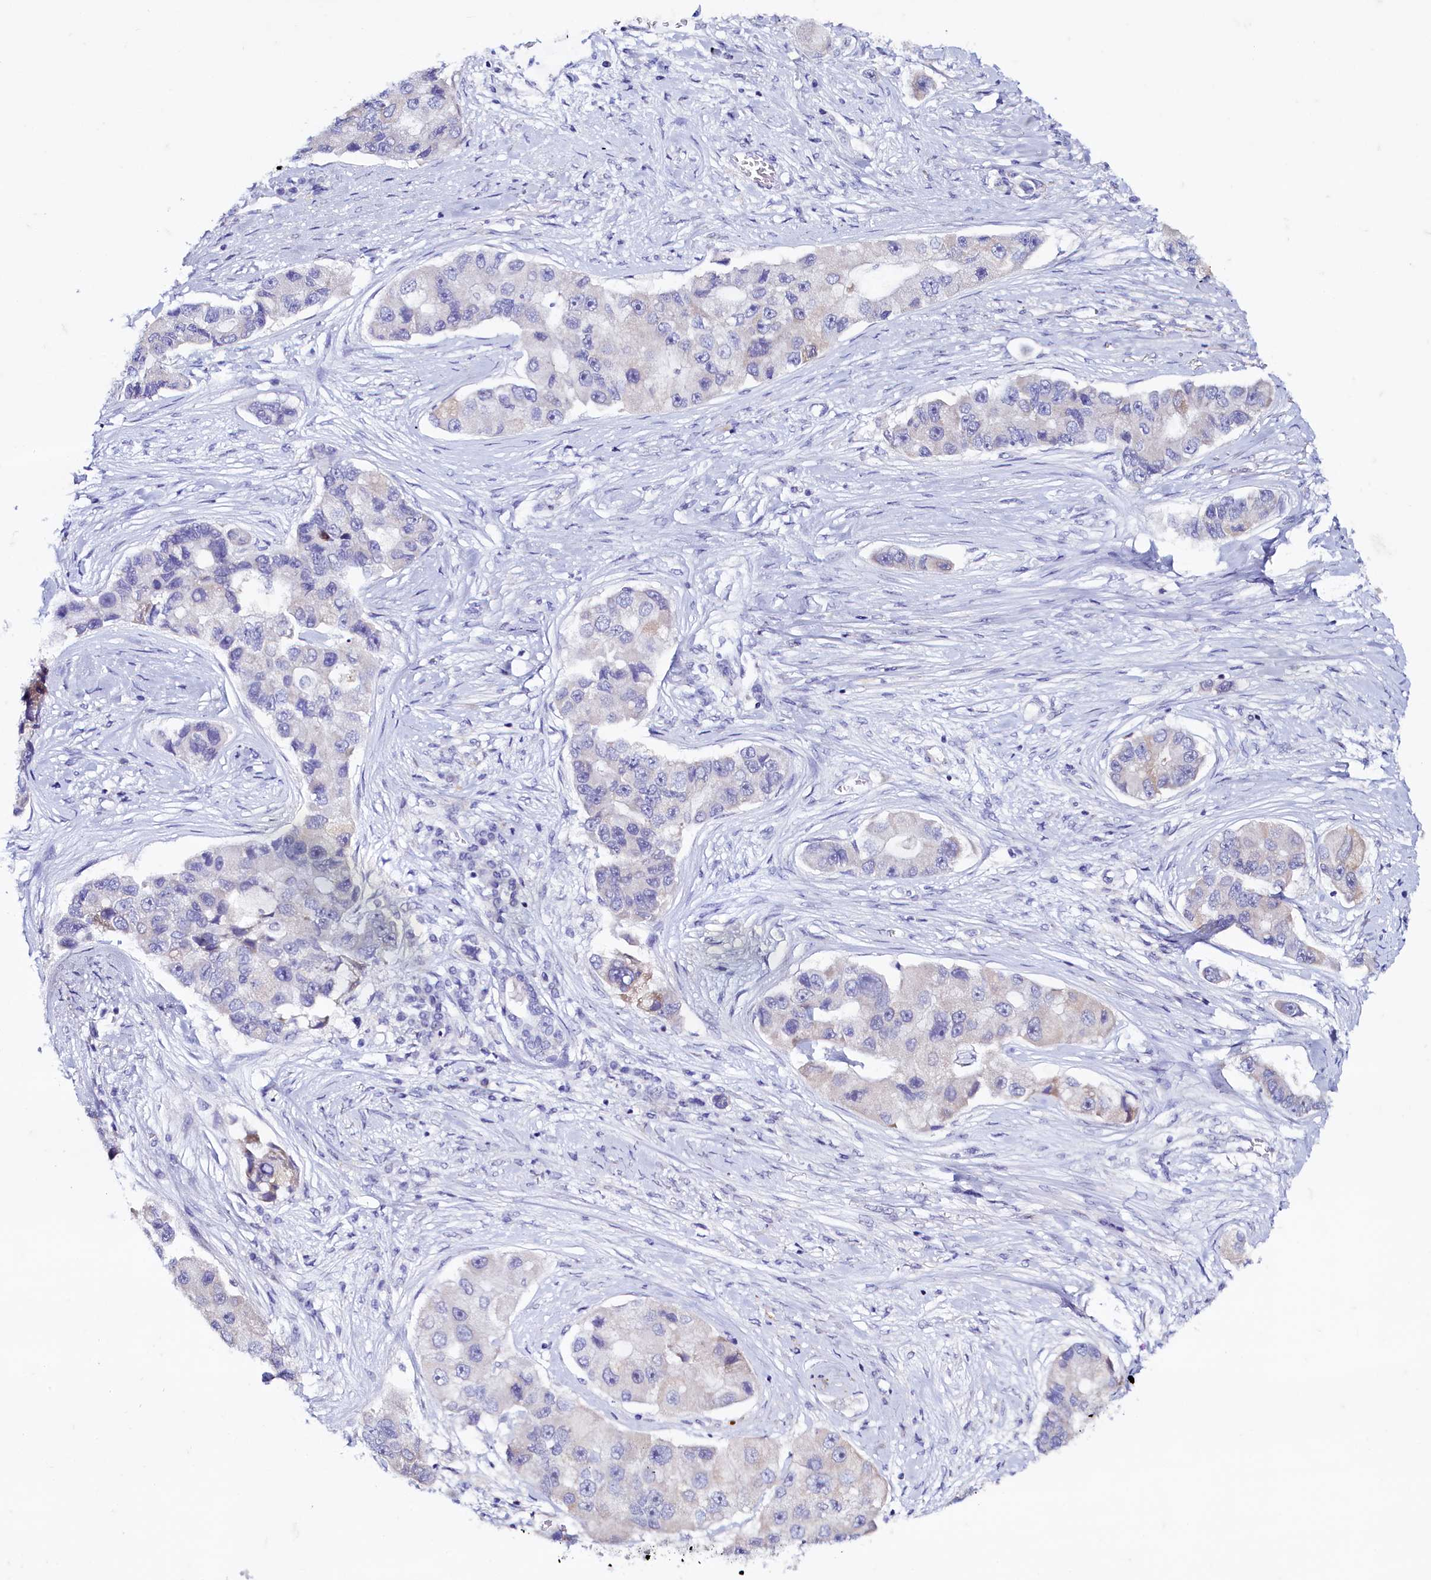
{"staining": {"intensity": "negative", "quantity": "none", "location": "none"}, "tissue": "lung cancer", "cell_type": "Tumor cells", "image_type": "cancer", "snomed": [{"axis": "morphology", "description": "Adenocarcinoma, NOS"}, {"axis": "topography", "description": "Lung"}], "caption": "Lung cancer (adenocarcinoma) was stained to show a protein in brown. There is no significant expression in tumor cells.", "gene": "MAP1LC3A", "patient": {"sex": "female", "age": 54}}